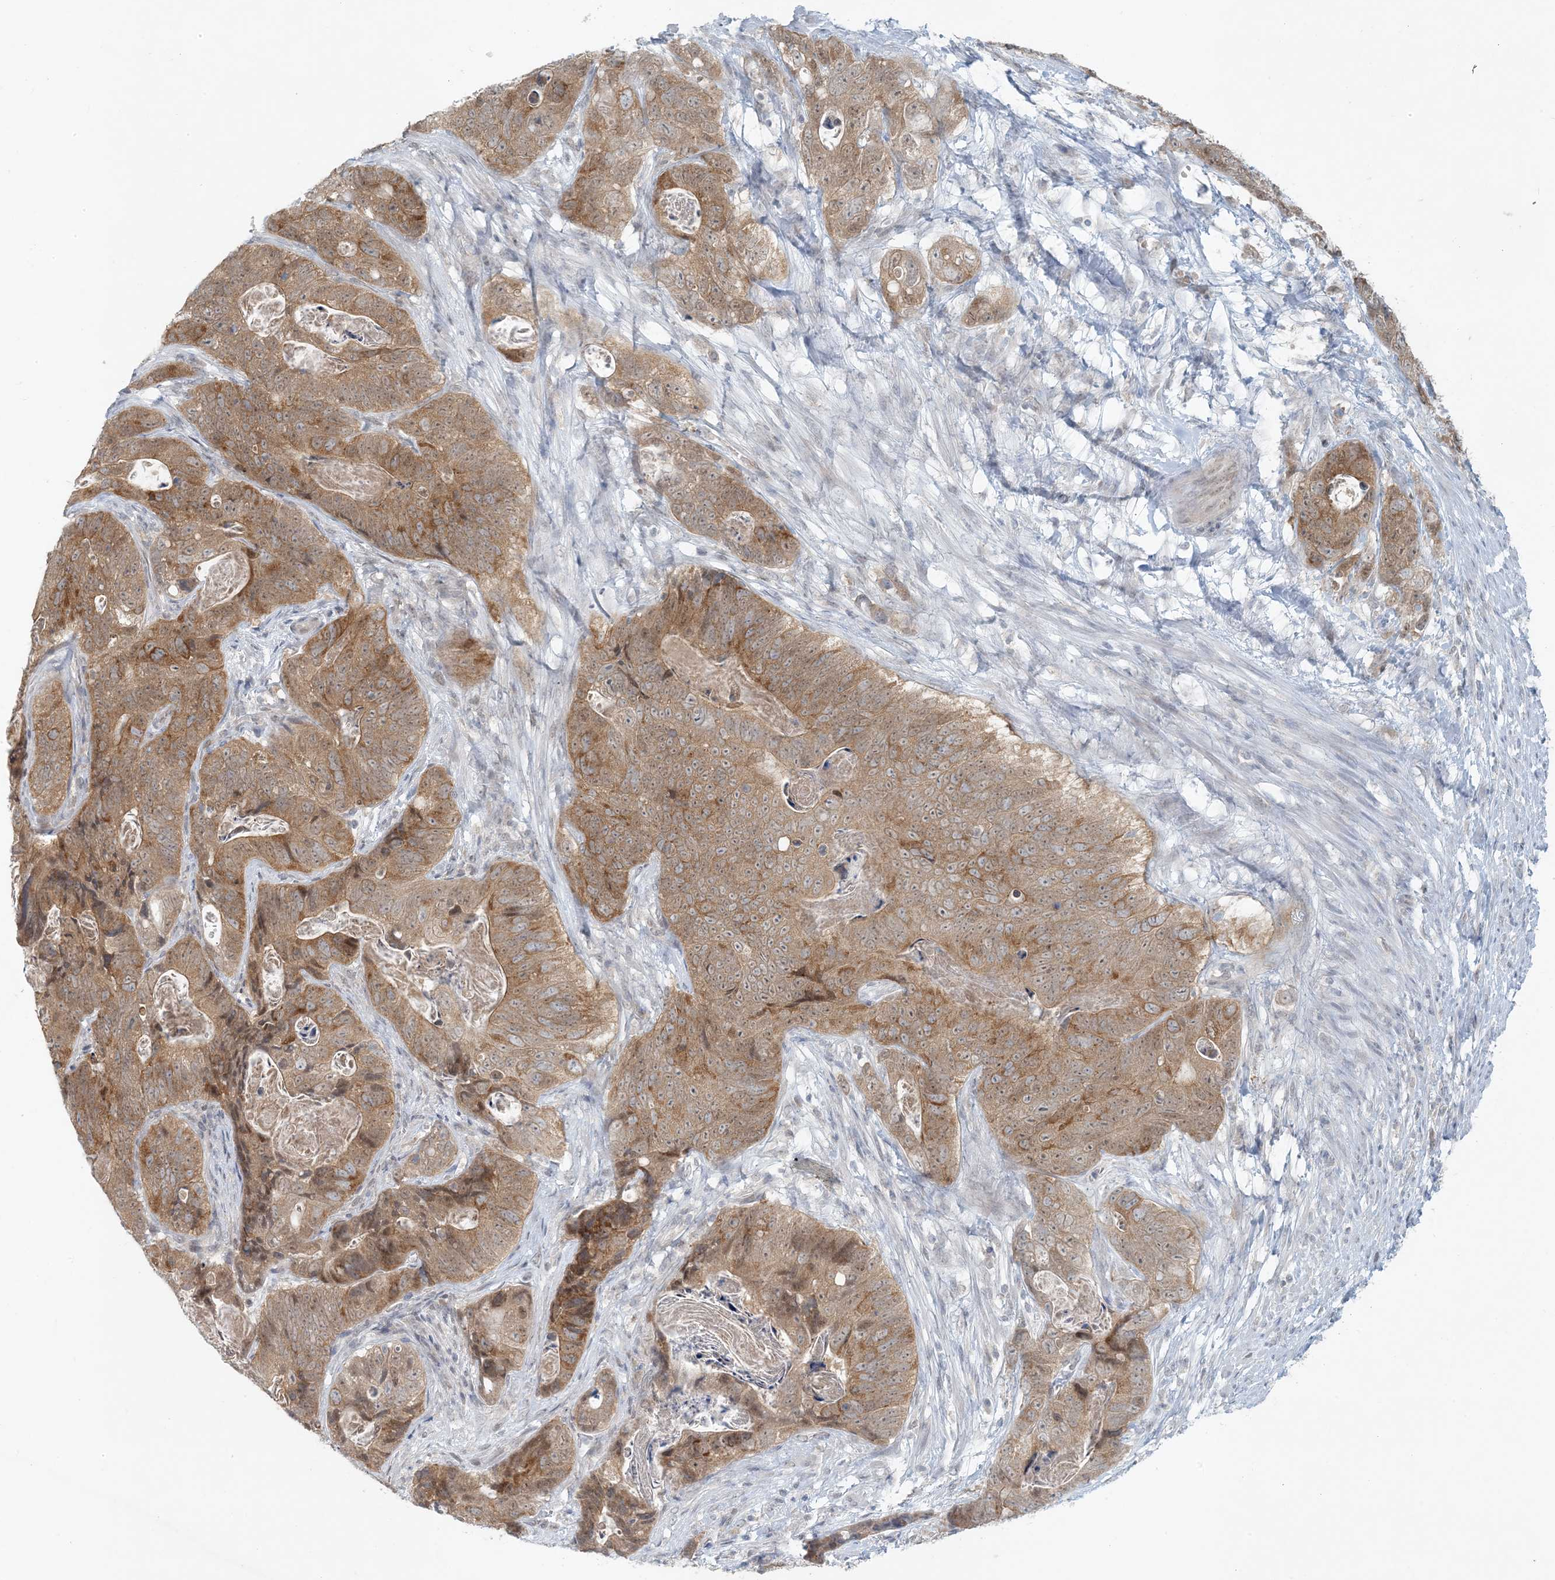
{"staining": {"intensity": "moderate", "quantity": ">75%", "location": "cytoplasmic/membranous"}, "tissue": "stomach cancer", "cell_type": "Tumor cells", "image_type": "cancer", "snomed": [{"axis": "morphology", "description": "Normal tissue, NOS"}, {"axis": "morphology", "description": "Adenocarcinoma, NOS"}, {"axis": "topography", "description": "Stomach"}], "caption": "Brown immunohistochemical staining in human stomach adenocarcinoma shows moderate cytoplasmic/membranous positivity in about >75% of tumor cells.", "gene": "OBI1", "patient": {"sex": "female", "age": 89}}